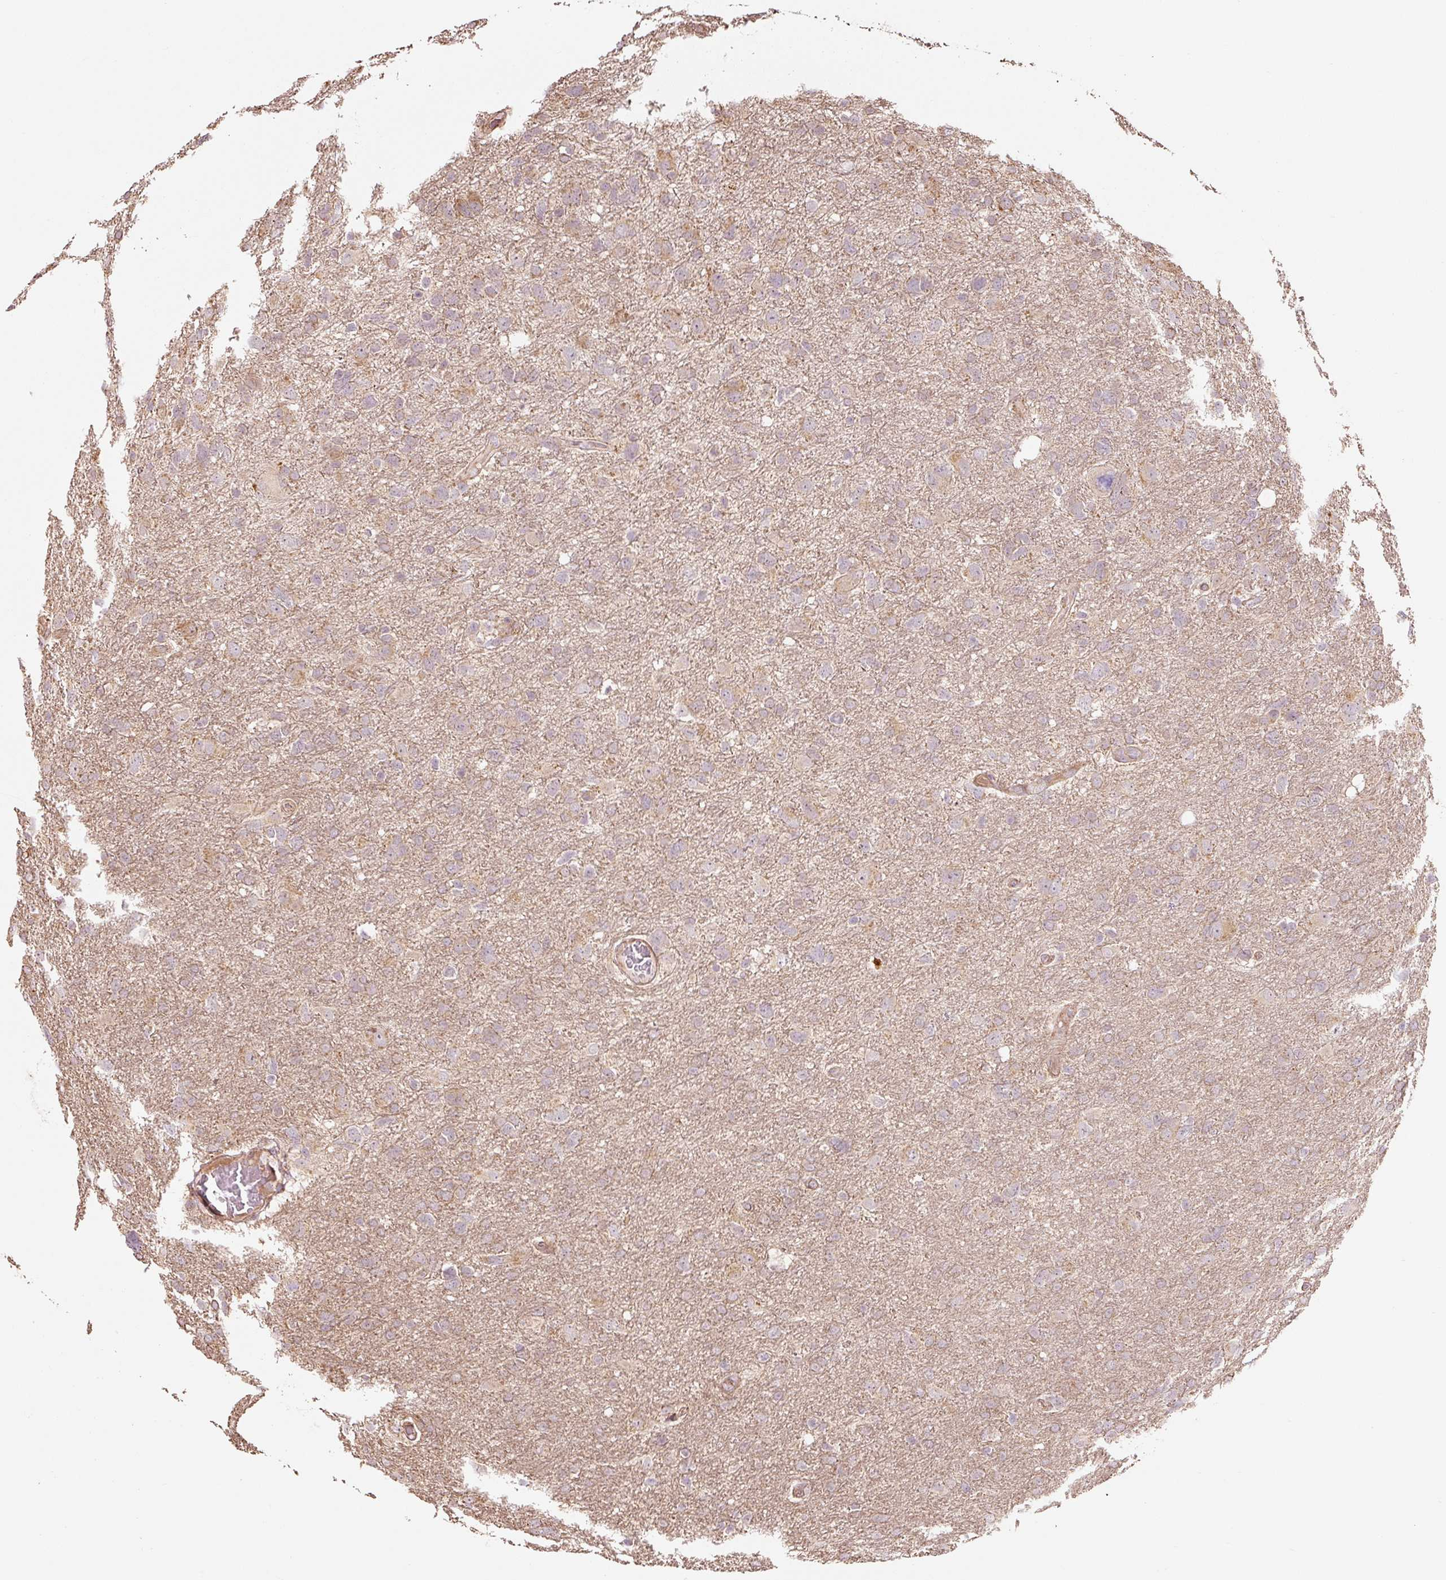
{"staining": {"intensity": "weak", "quantity": "25%-75%", "location": "cytoplasmic/membranous"}, "tissue": "glioma", "cell_type": "Tumor cells", "image_type": "cancer", "snomed": [{"axis": "morphology", "description": "Glioma, malignant, High grade"}, {"axis": "topography", "description": "Brain"}], "caption": "This micrograph exhibits immunohistochemistry (IHC) staining of human glioma, with low weak cytoplasmic/membranous staining in about 25%-75% of tumor cells.", "gene": "ETF1", "patient": {"sex": "male", "age": 61}}